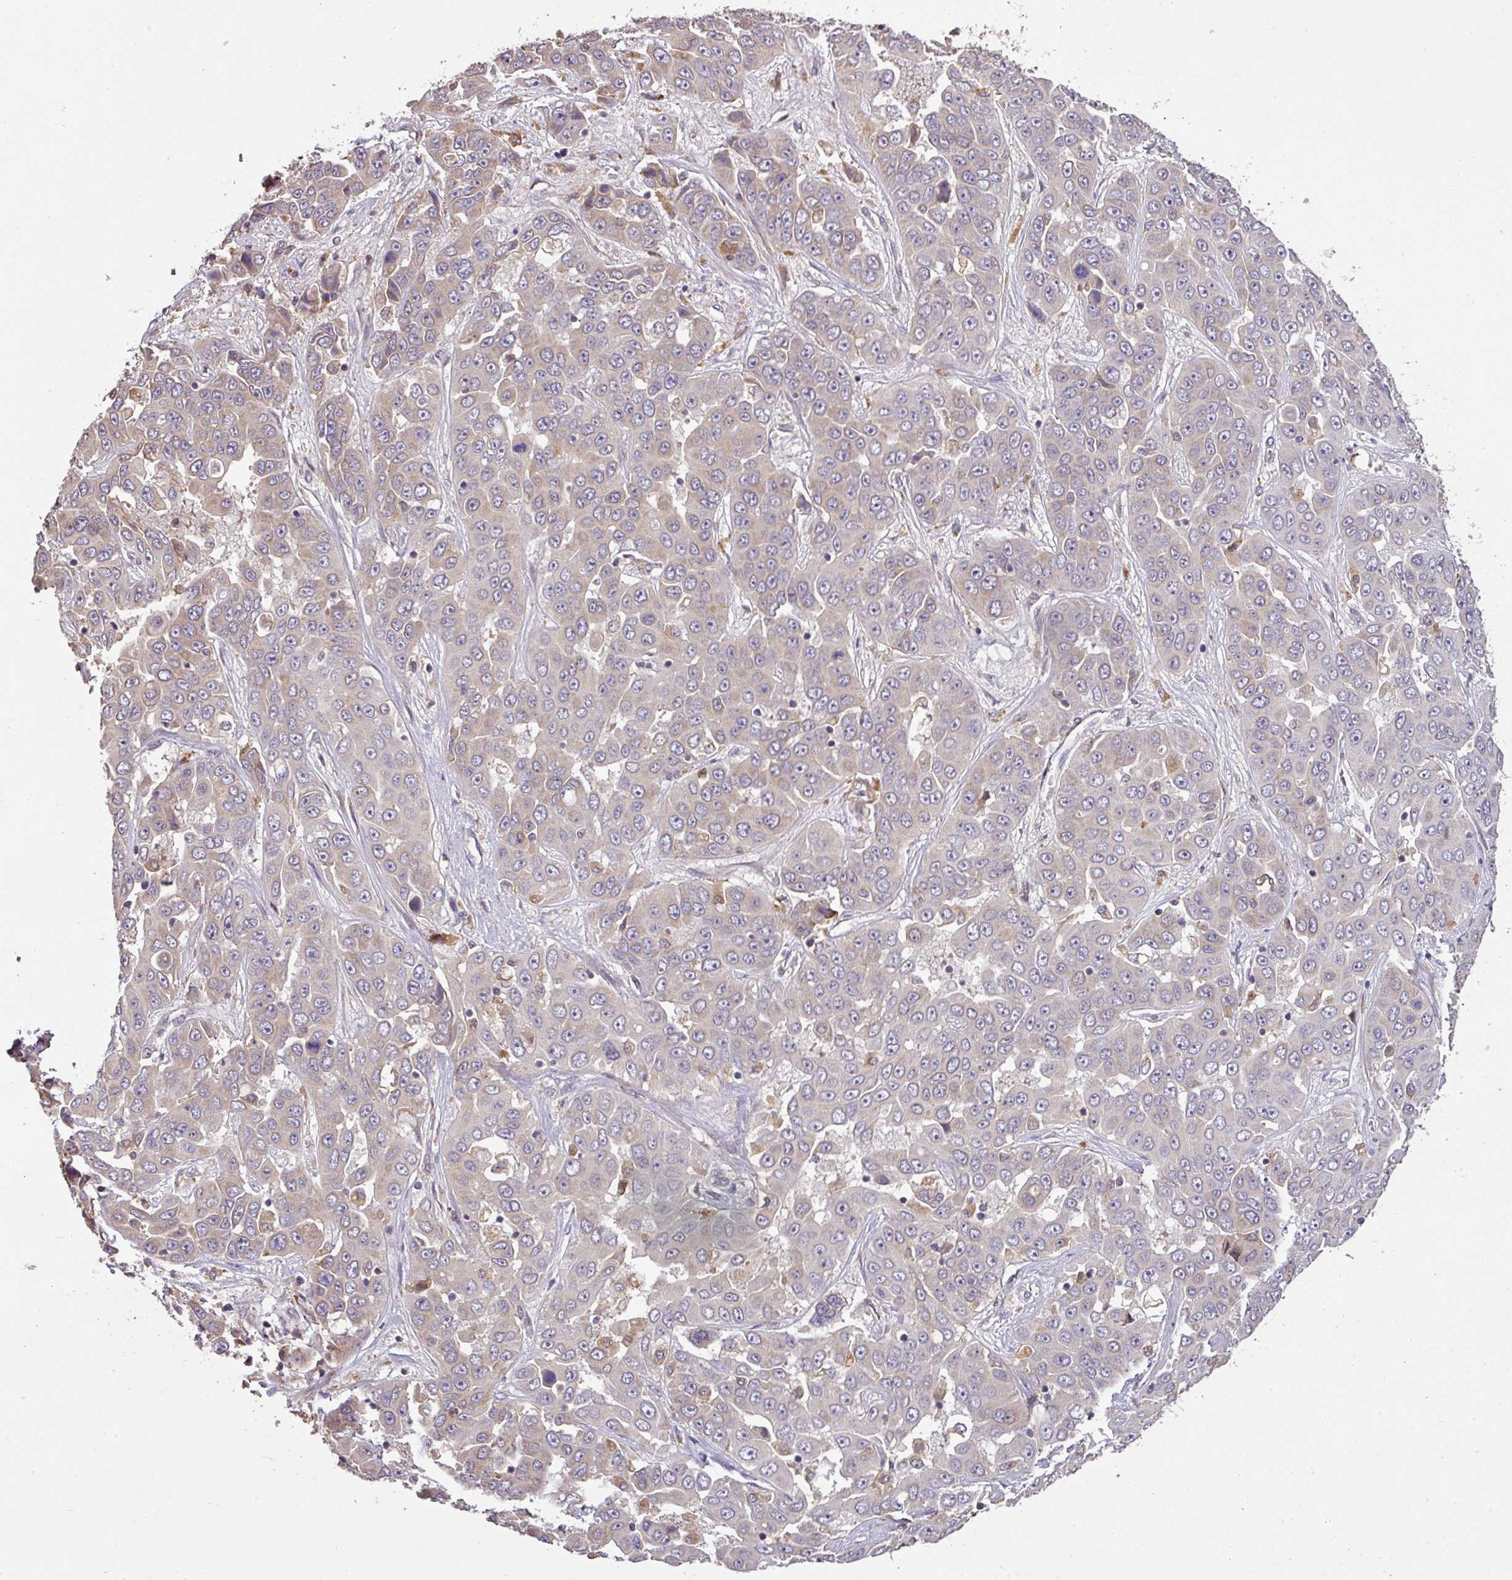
{"staining": {"intensity": "moderate", "quantity": "<25%", "location": "cytoplasmic/membranous"}, "tissue": "liver cancer", "cell_type": "Tumor cells", "image_type": "cancer", "snomed": [{"axis": "morphology", "description": "Cholangiocarcinoma"}, {"axis": "topography", "description": "Liver"}], "caption": "Liver cancer (cholangiocarcinoma) tissue shows moderate cytoplasmic/membranous staining in about <25% of tumor cells The staining was performed using DAB (3,3'-diaminobenzidine) to visualize the protein expression in brown, while the nuclei were stained in blue with hematoxylin (Magnification: 20x).", "gene": "SPCS3", "patient": {"sex": "female", "age": 52}}